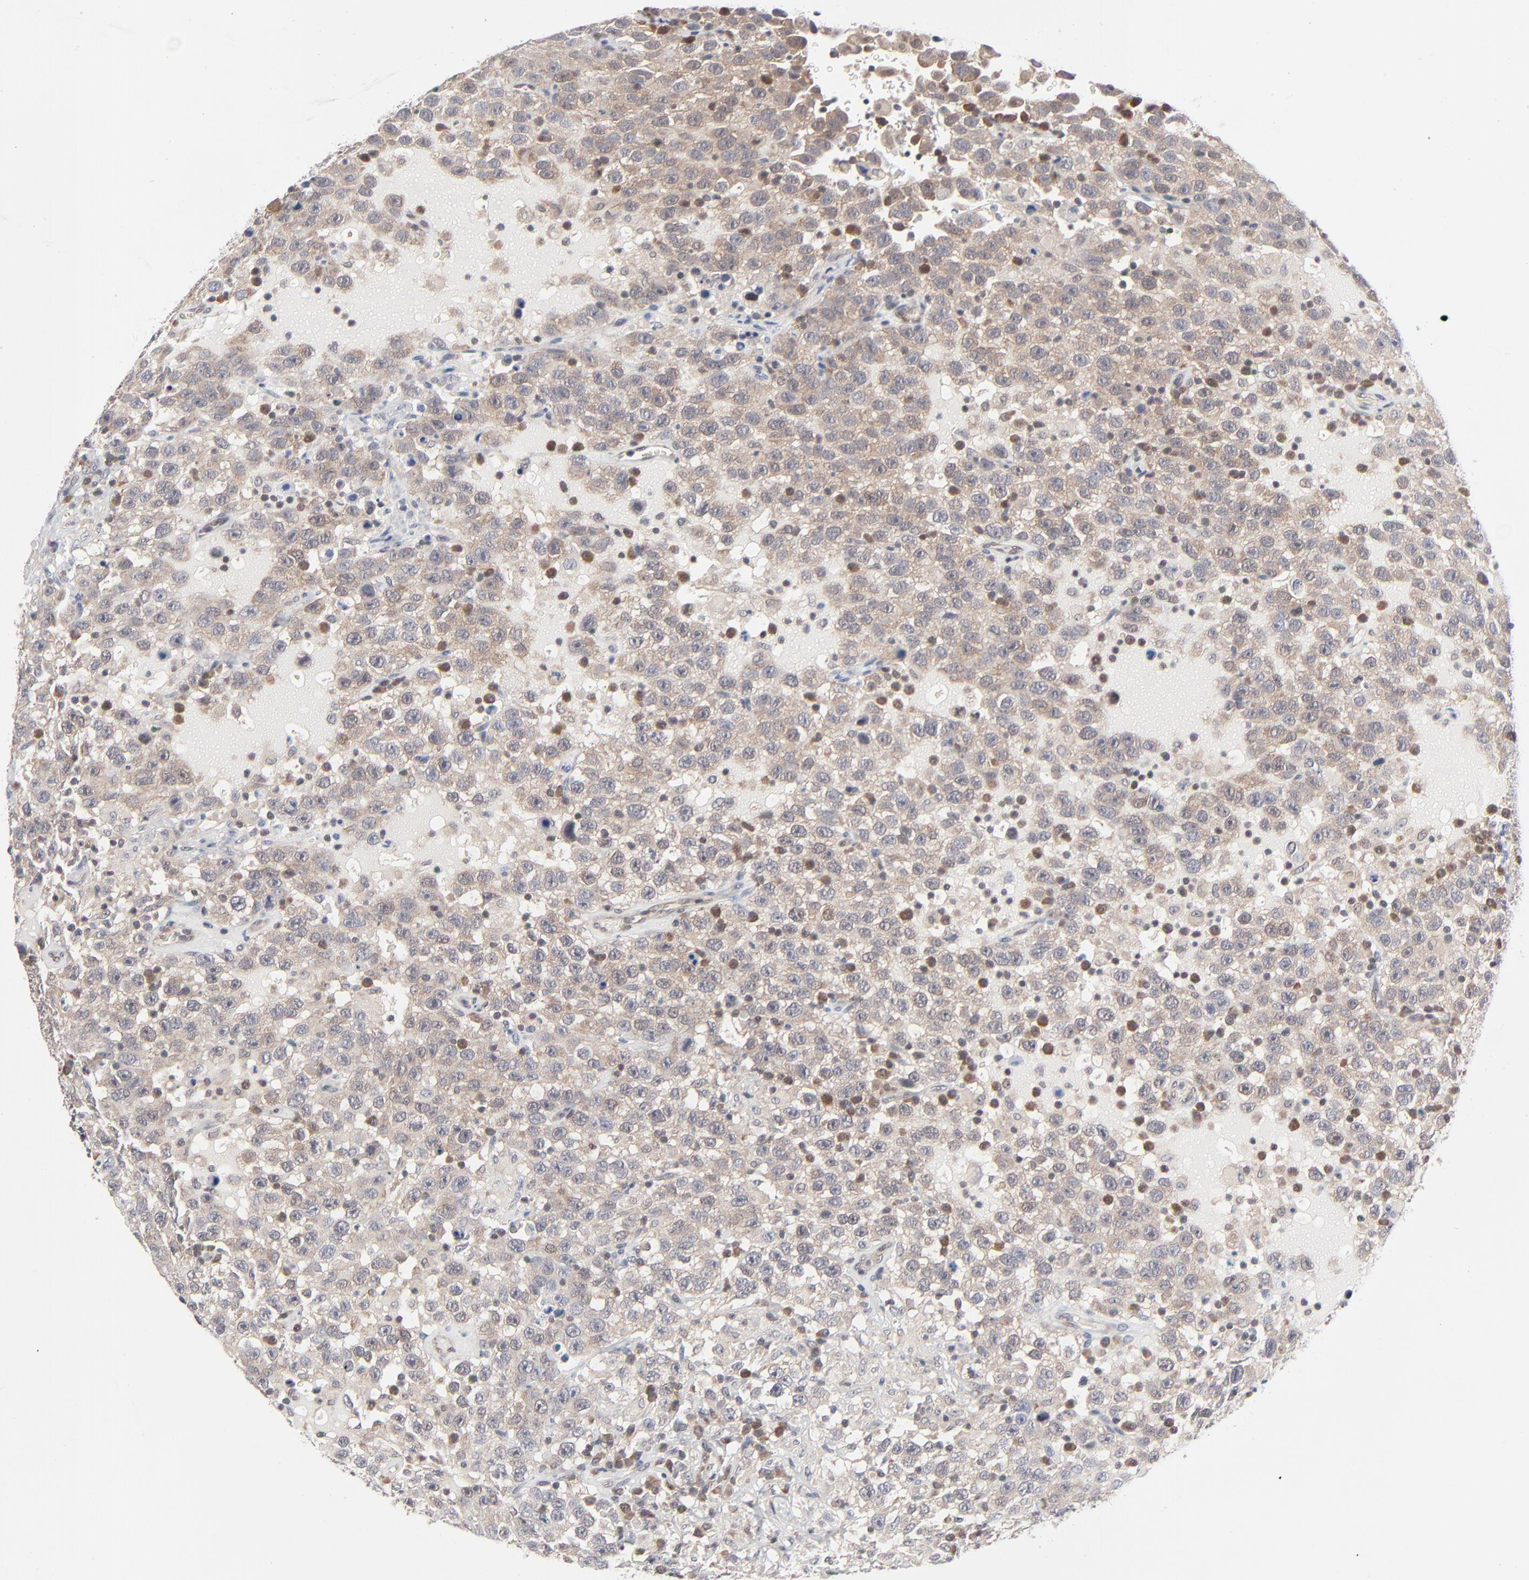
{"staining": {"intensity": "weak", "quantity": "25%-75%", "location": "cytoplasmic/membranous"}, "tissue": "testis cancer", "cell_type": "Tumor cells", "image_type": "cancer", "snomed": [{"axis": "morphology", "description": "Seminoma, NOS"}, {"axis": "topography", "description": "Testis"}], "caption": "The image exhibits a brown stain indicating the presence of a protein in the cytoplasmic/membranous of tumor cells in testis seminoma.", "gene": "RPS6KB1", "patient": {"sex": "male", "age": 41}}